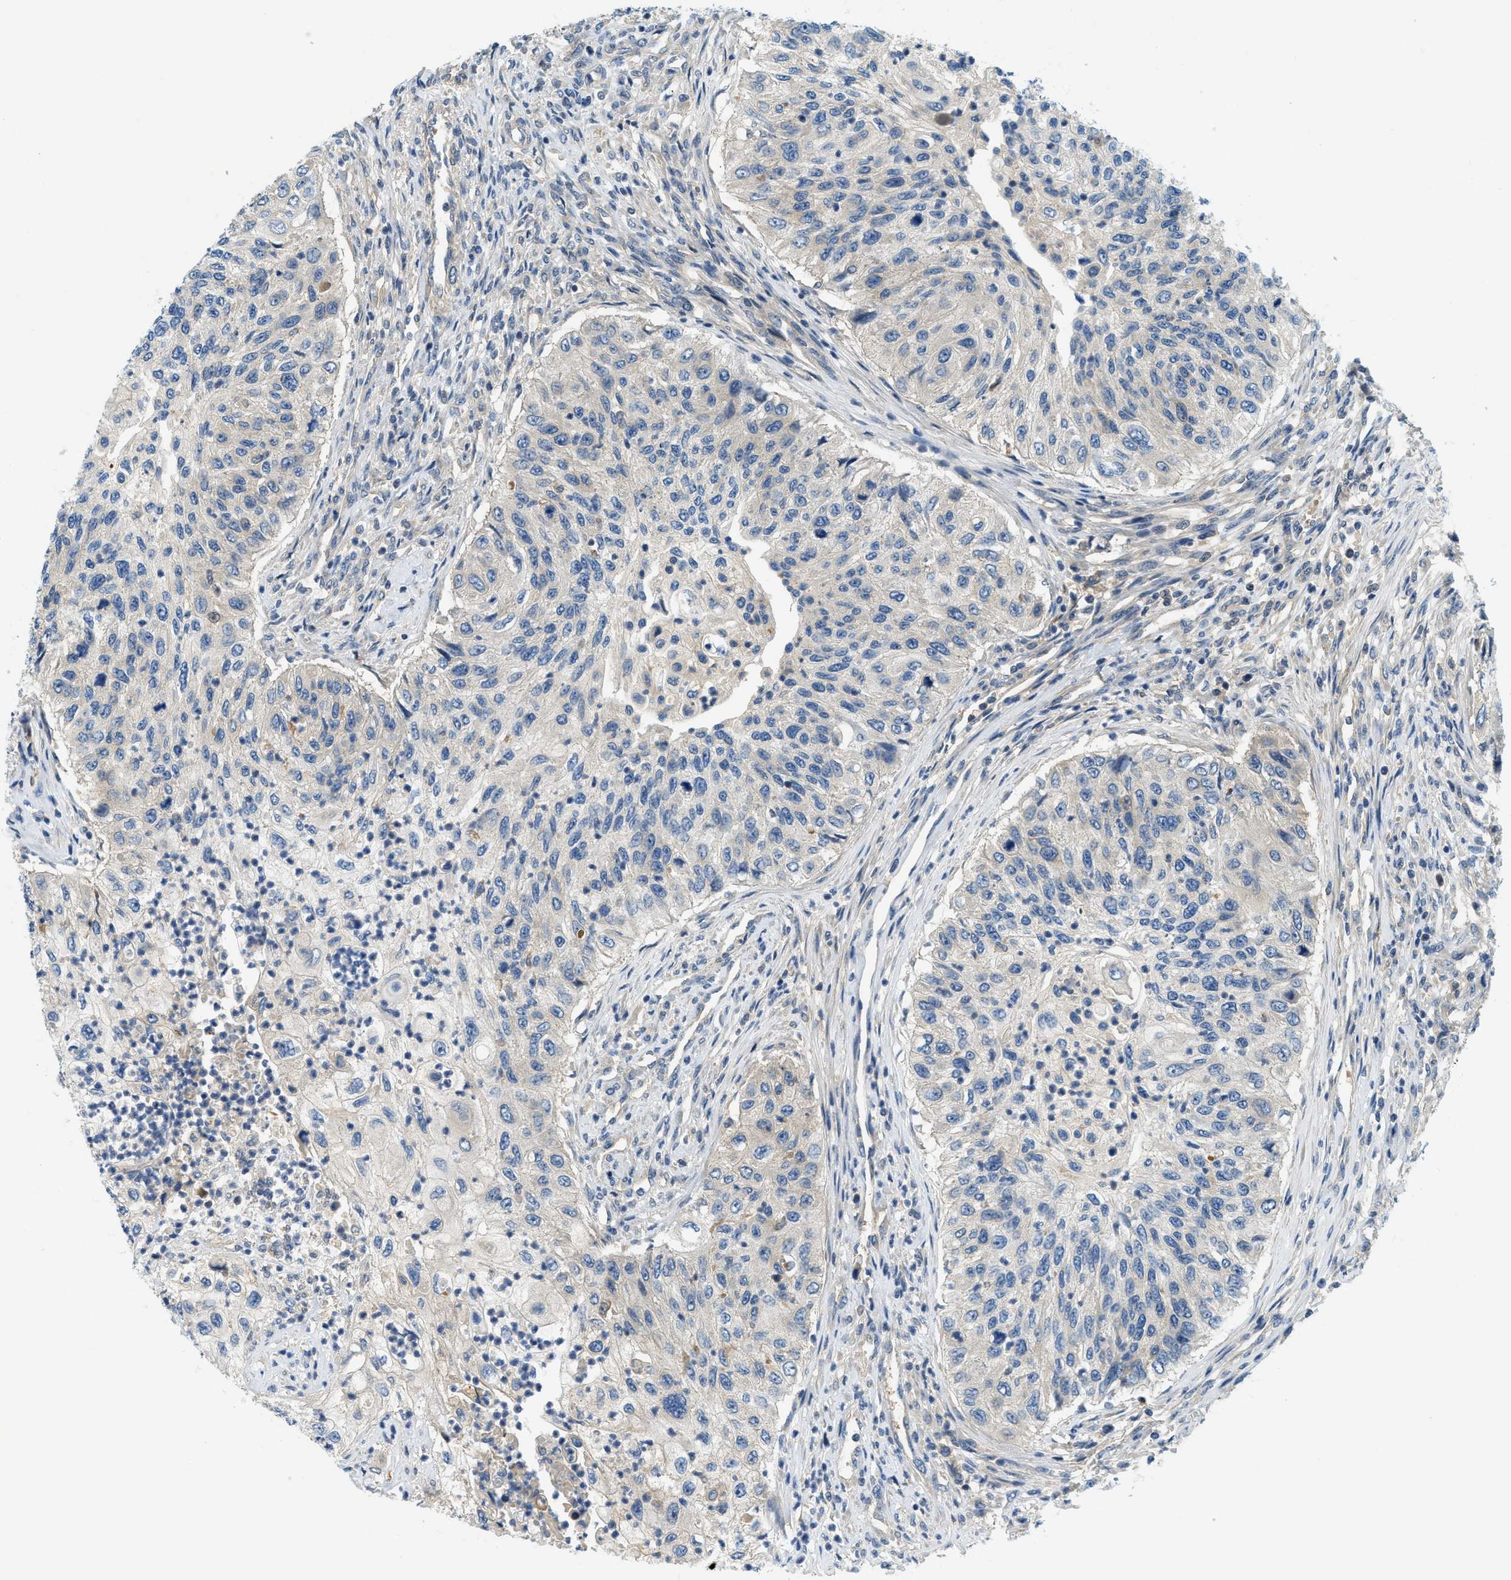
{"staining": {"intensity": "negative", "quantity": "none", "location": "none"}, "tissue": "urothelial cancer", "cell_type": "Tumor cells", "image_type": "cancer", "snomed": [{"axis": "morphology", "description": "Urothelial carcinoma, High grade"}, {"axis": "topography", "description": "Urinary bladder"}], "caption": "Tumor cells are negative for protein expression in human urothelial cancer.", "gene": "KCNK1", "patient": {"sex": "female", "age": 60}}